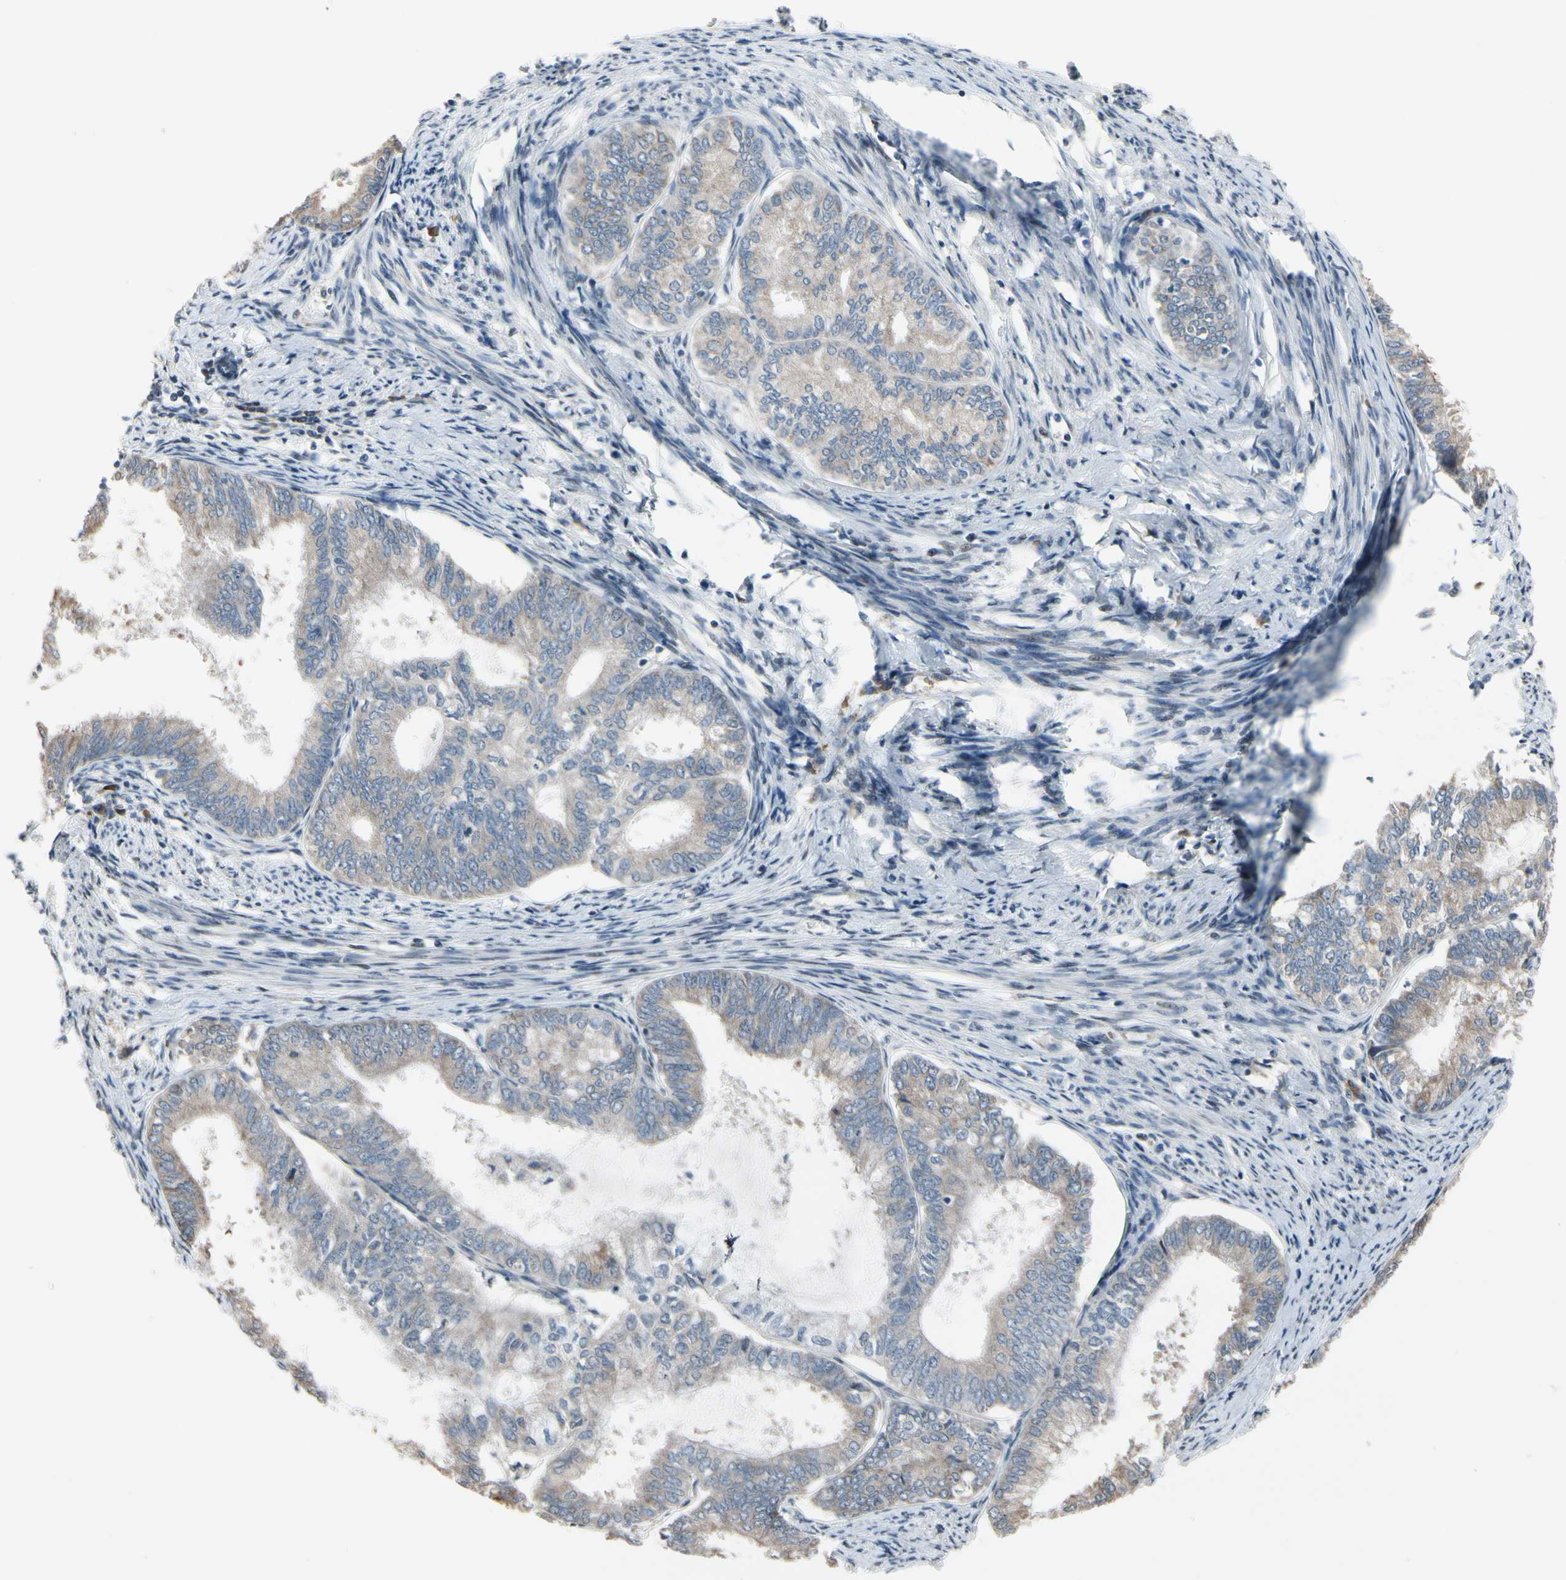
{"staining": {"intensity": "weak", "quantity": "<25%", "location": "cytoplasmic/membranous"}, "tissue": "endometrial cancer", "cell_type": "Tumor cells", "image_type": "cancer", "snomed": [{"axis": "morphology", "description": "Adenocarcinoma, NOS"}, {"axis": "topography", "description": "Endometrium"}], "caption": "Immunohistochemistry (IHC) photomicrograph of neoplastic tissue: human endometrial cancer stained with DAB (3,3'-diaminobenzidine) displays no significant protein positivity in tumor cells.", "gene": "SNX29", "patient": {"sex": "female", "age": 86}}